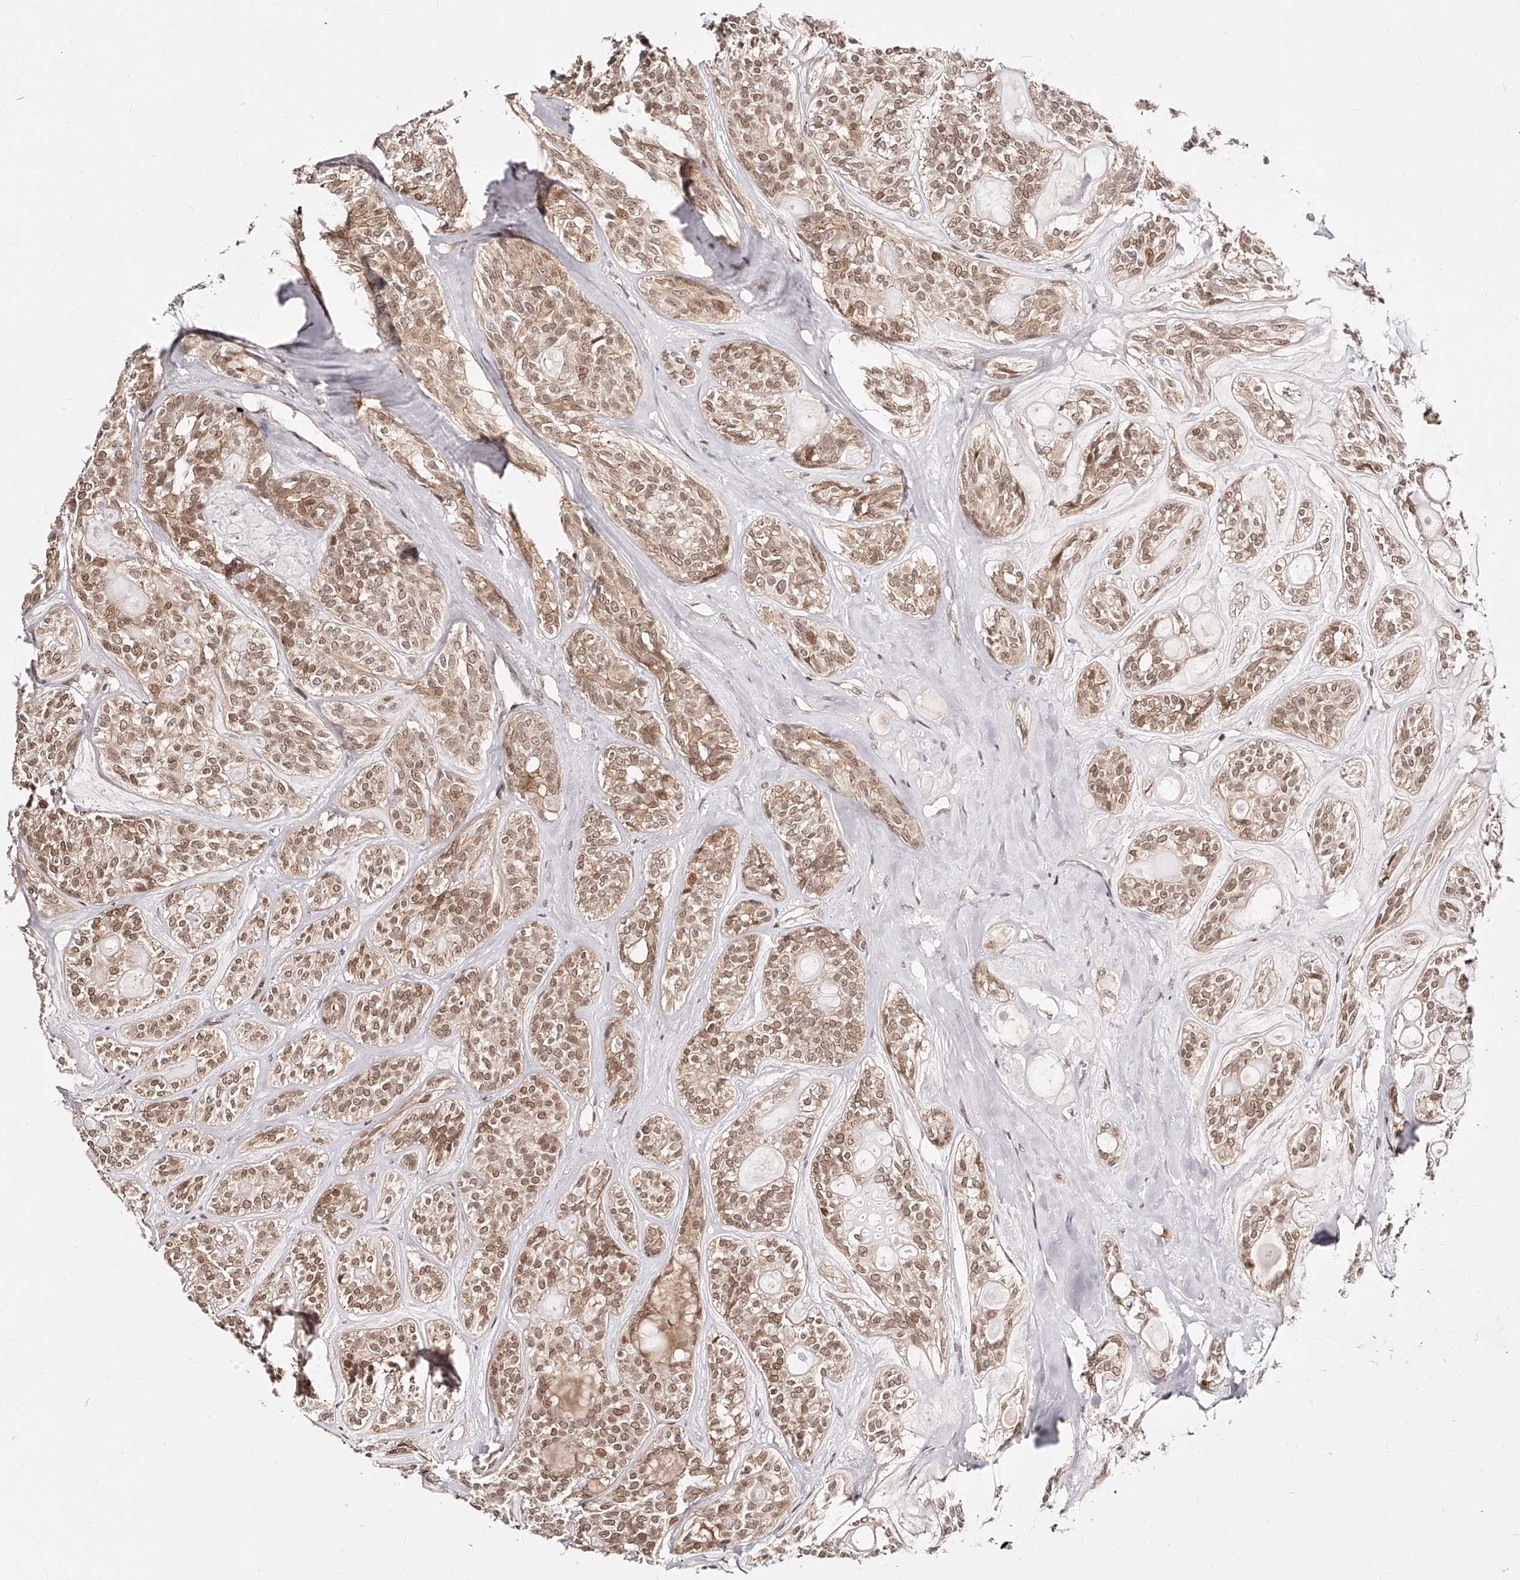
{"staining": {"intensity": "moderate", "quantity": ">75%", "location": "cytoplasmic/membranous,nuclear"}, "tissue": "head and neck cancer", "cell_type": "Tumor cells", "image_type": "cancer", "snomed": [{"axis": "morphology", "description": "Adenocarcinoma, NOS"}, {"axis": "topography", "description": "Head-Neck"}], "caption": "Adenocarcinoma (head and neck) stained with DAB IHC exhibits medium levels of moderate cytoplasmic/membranous and nuclear staining in approximately >75% of tumor cells.", "gene": "USF3", "patient": {"sex": "male", "age": 66}}